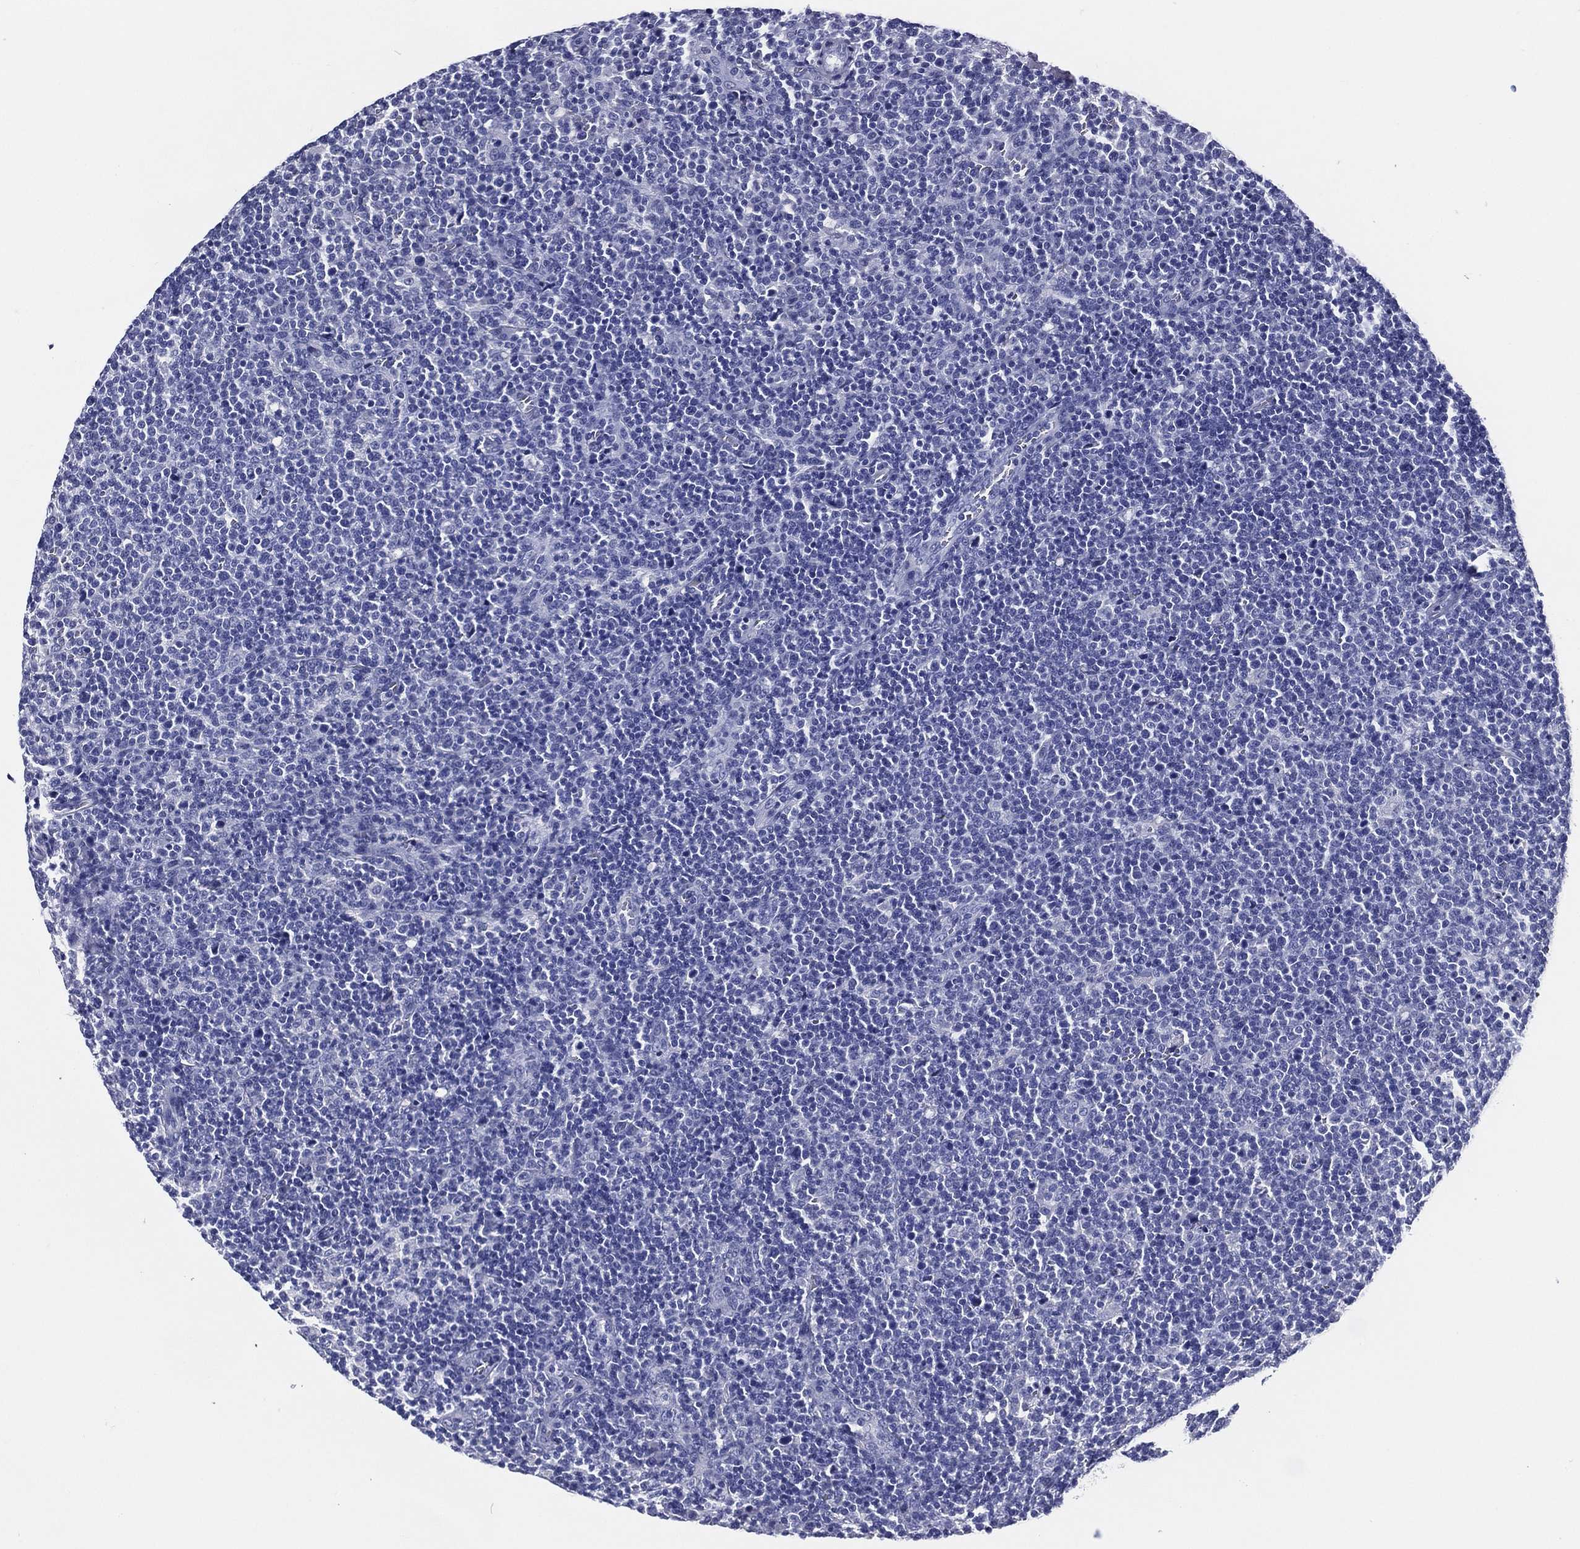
{"staining": {"intensity": "negative", "quantity": "none", "location": "none"}, "tissue": "lymphoma", "cell_type": "Tumor cells", "image_type": "cancer", "snomed": [{"axis": "morphology", "description": "Malignant lymphoma, non-Hodgkin's type, High grade"}, {"axis": "topography", "description": "Lymph node"}], "caption": "High-grade malignant lymphoma, non-Hodgkin's type was stained to show a protein in brown. There is no significant staining in tumor cells.", "gene": "ACE2", "patient": {"sex": "male", "age": 61}}